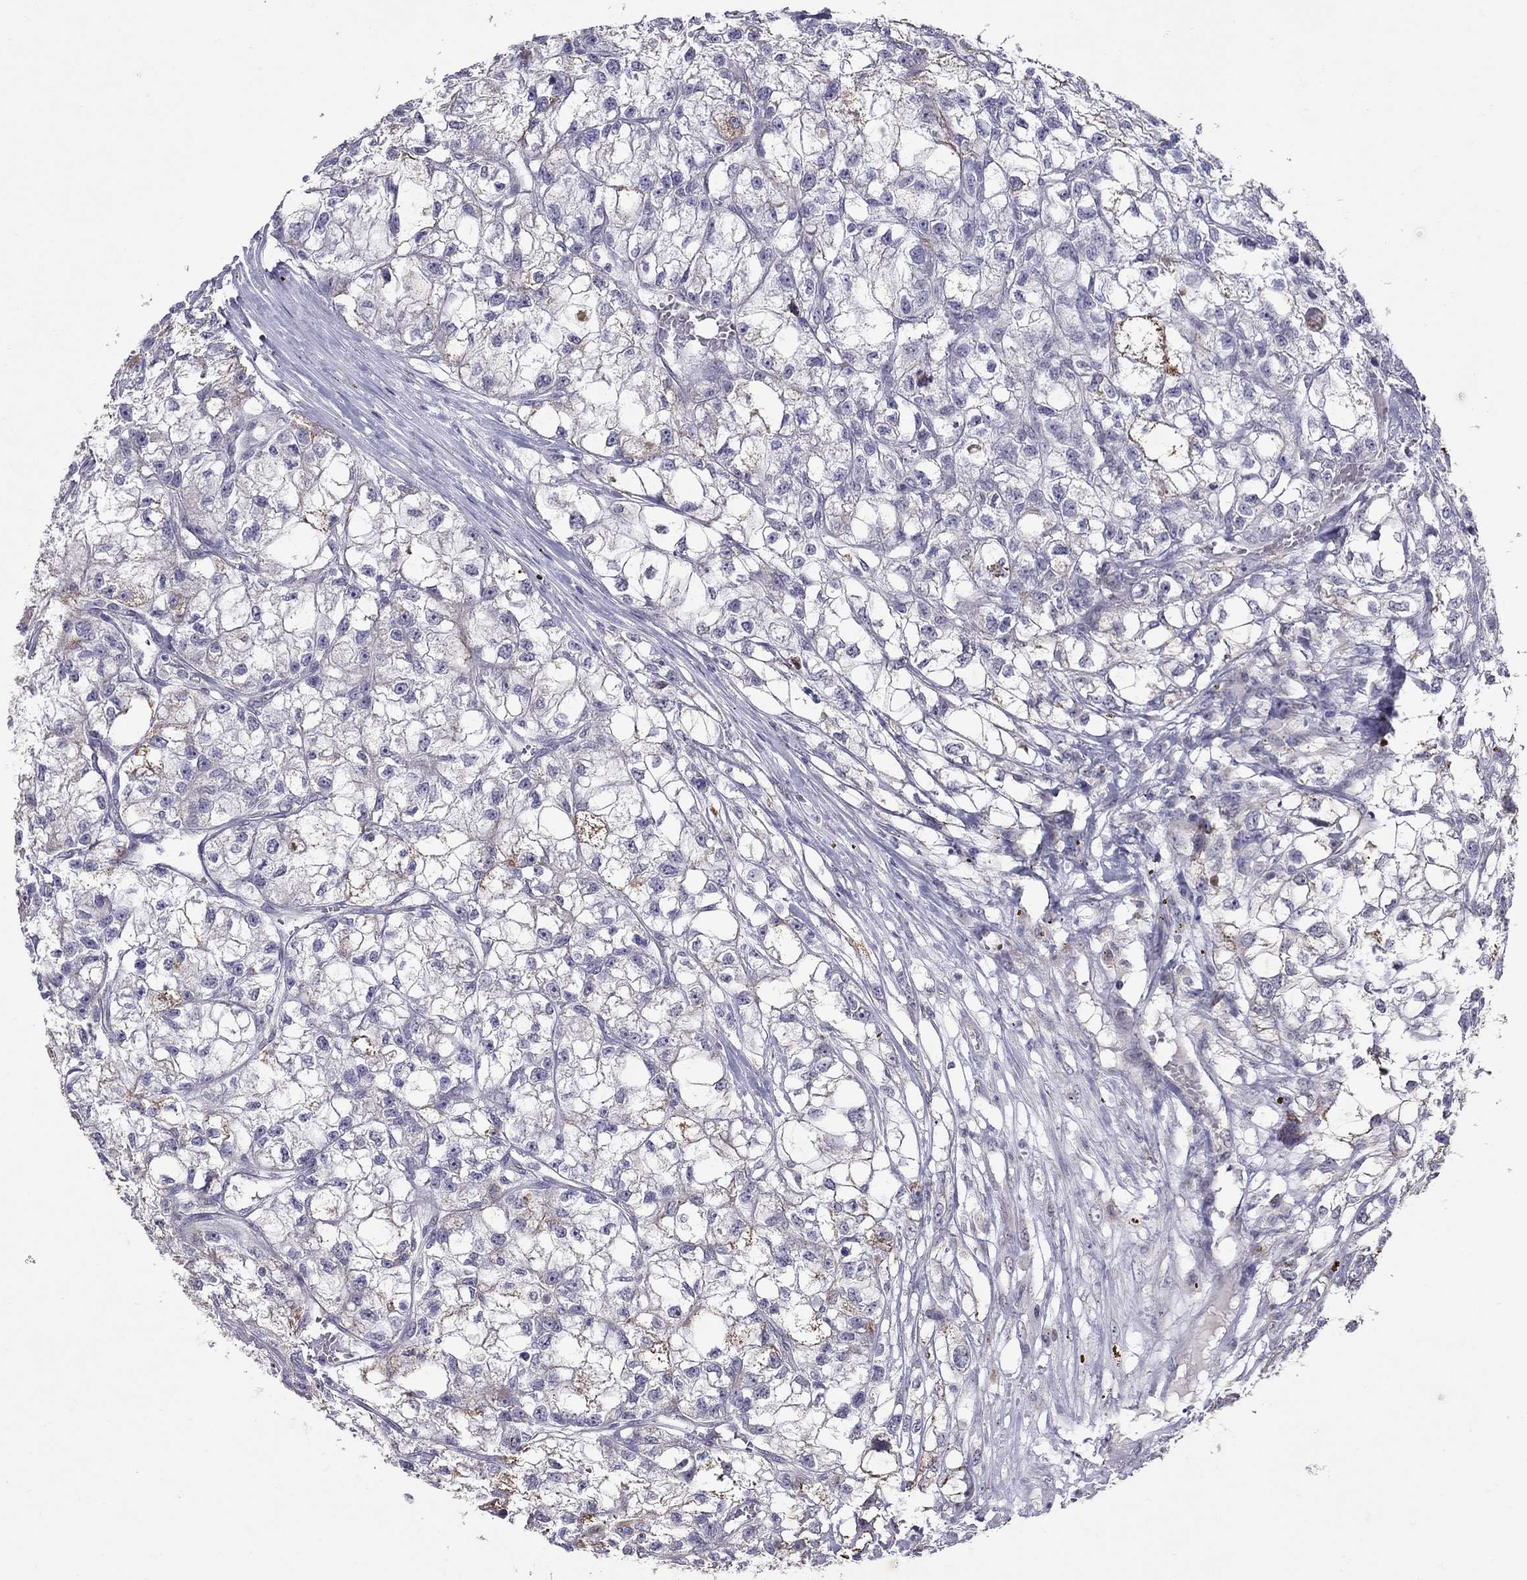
{"staining": {"intensity": "negative", "quantity": "none", "location": "none"}, "tissue": "renal cancer", "cell_type": "Tumor cells", "image_type": "cancer", "snomed": [{"axis": "morphology", "description": "Adenocarcinoma, NOS"}, {"axis": "topography", "description": "Kidney"}], "caption": "Renal cancer stained for a protein using IHC exhibits no expression tumor cells.", "gene": "MYO3B", "patient": {"sex": "male", "age": 56}}